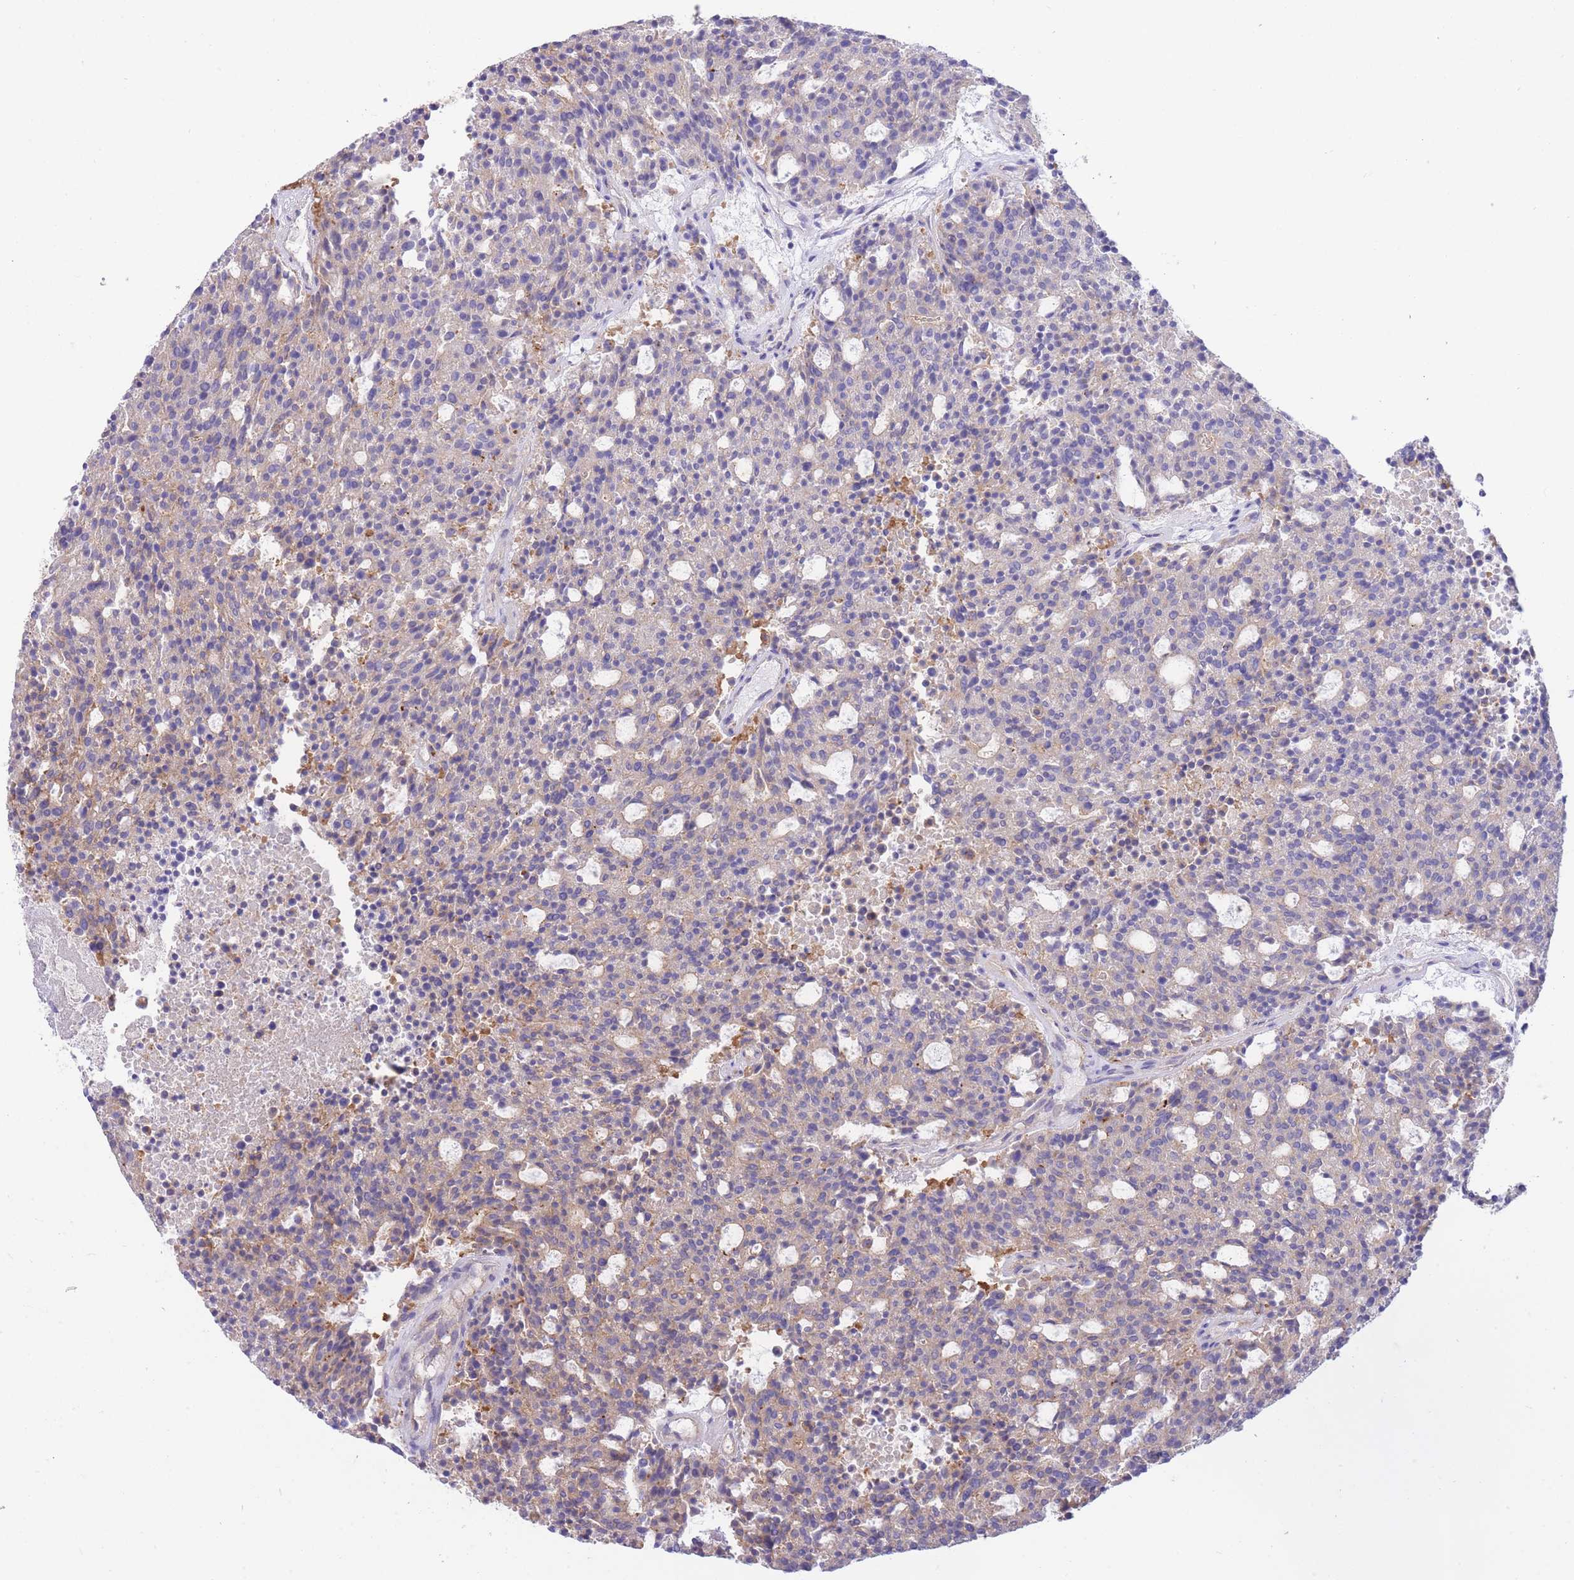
{"staining": {"intensity": "weak", "quantity": "25%-75%", "location": "cytoplasmic/membranous"}, "tissue": "carcinoid", "cell_type": "Tumor cells", "image_type": "cancer", "snomed": [{"axis": "morphology", "description": "Carcinoid, malignant, NOS"}, {"axis": "topography", "description": "Pancreas"}], "caption": "An immunohistochemistry image of neoplastic tissue is shown. Protein staining in brown labels weak cytoplasmic/membranous positivity in malignant carcinoid within tumor cells. (brown staining indicates protein expression, while blue staining denotes nuclei).", "gene": "NAMPT", "patient": {"sex": "female", "age": 54}}